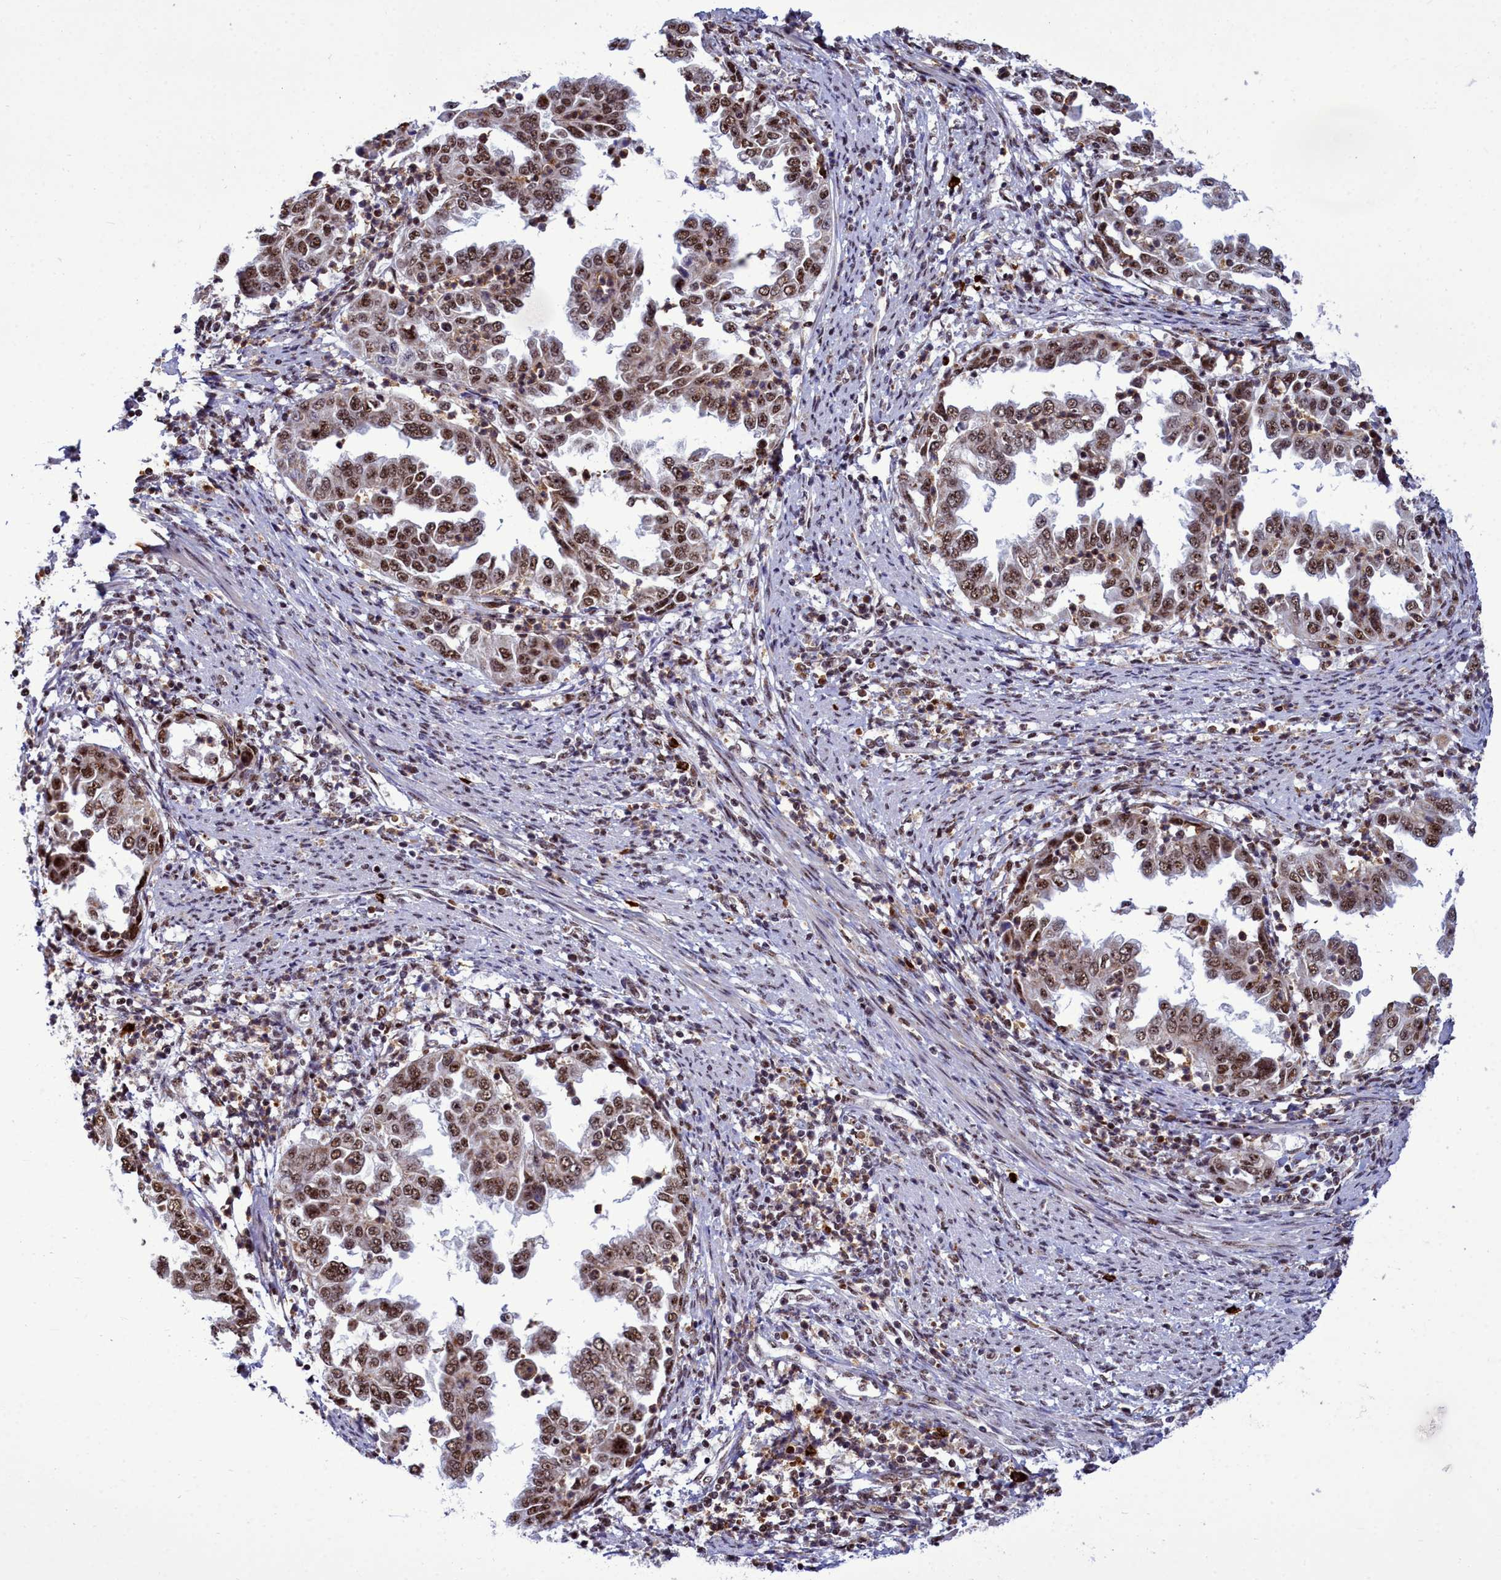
{"staining": {"intensity": "moderate", "quantity": ">75%", "location": "nuclear"}, "tissue": "endometrial cancer", "cell_type": "Tumor cells", "image_type": "cancer", "snomed": [{"axis": "morphology", "description": "Adenocarcinoma, NOS"}, {"axis": "topography", "description": "Endometrium"}], "caption": "Immunohistochemistry (IHC) histopathology image of neoplastic tissue: endometrial cancer stained using immunohistochemistry (IHC) shows medium levels of moderate protein expression localized specifically in the nuclear of tumor cells, appearing as a nuclear brown color.", "gene": "POM121L2", "patient": {"sex": "female", "age": 85}}